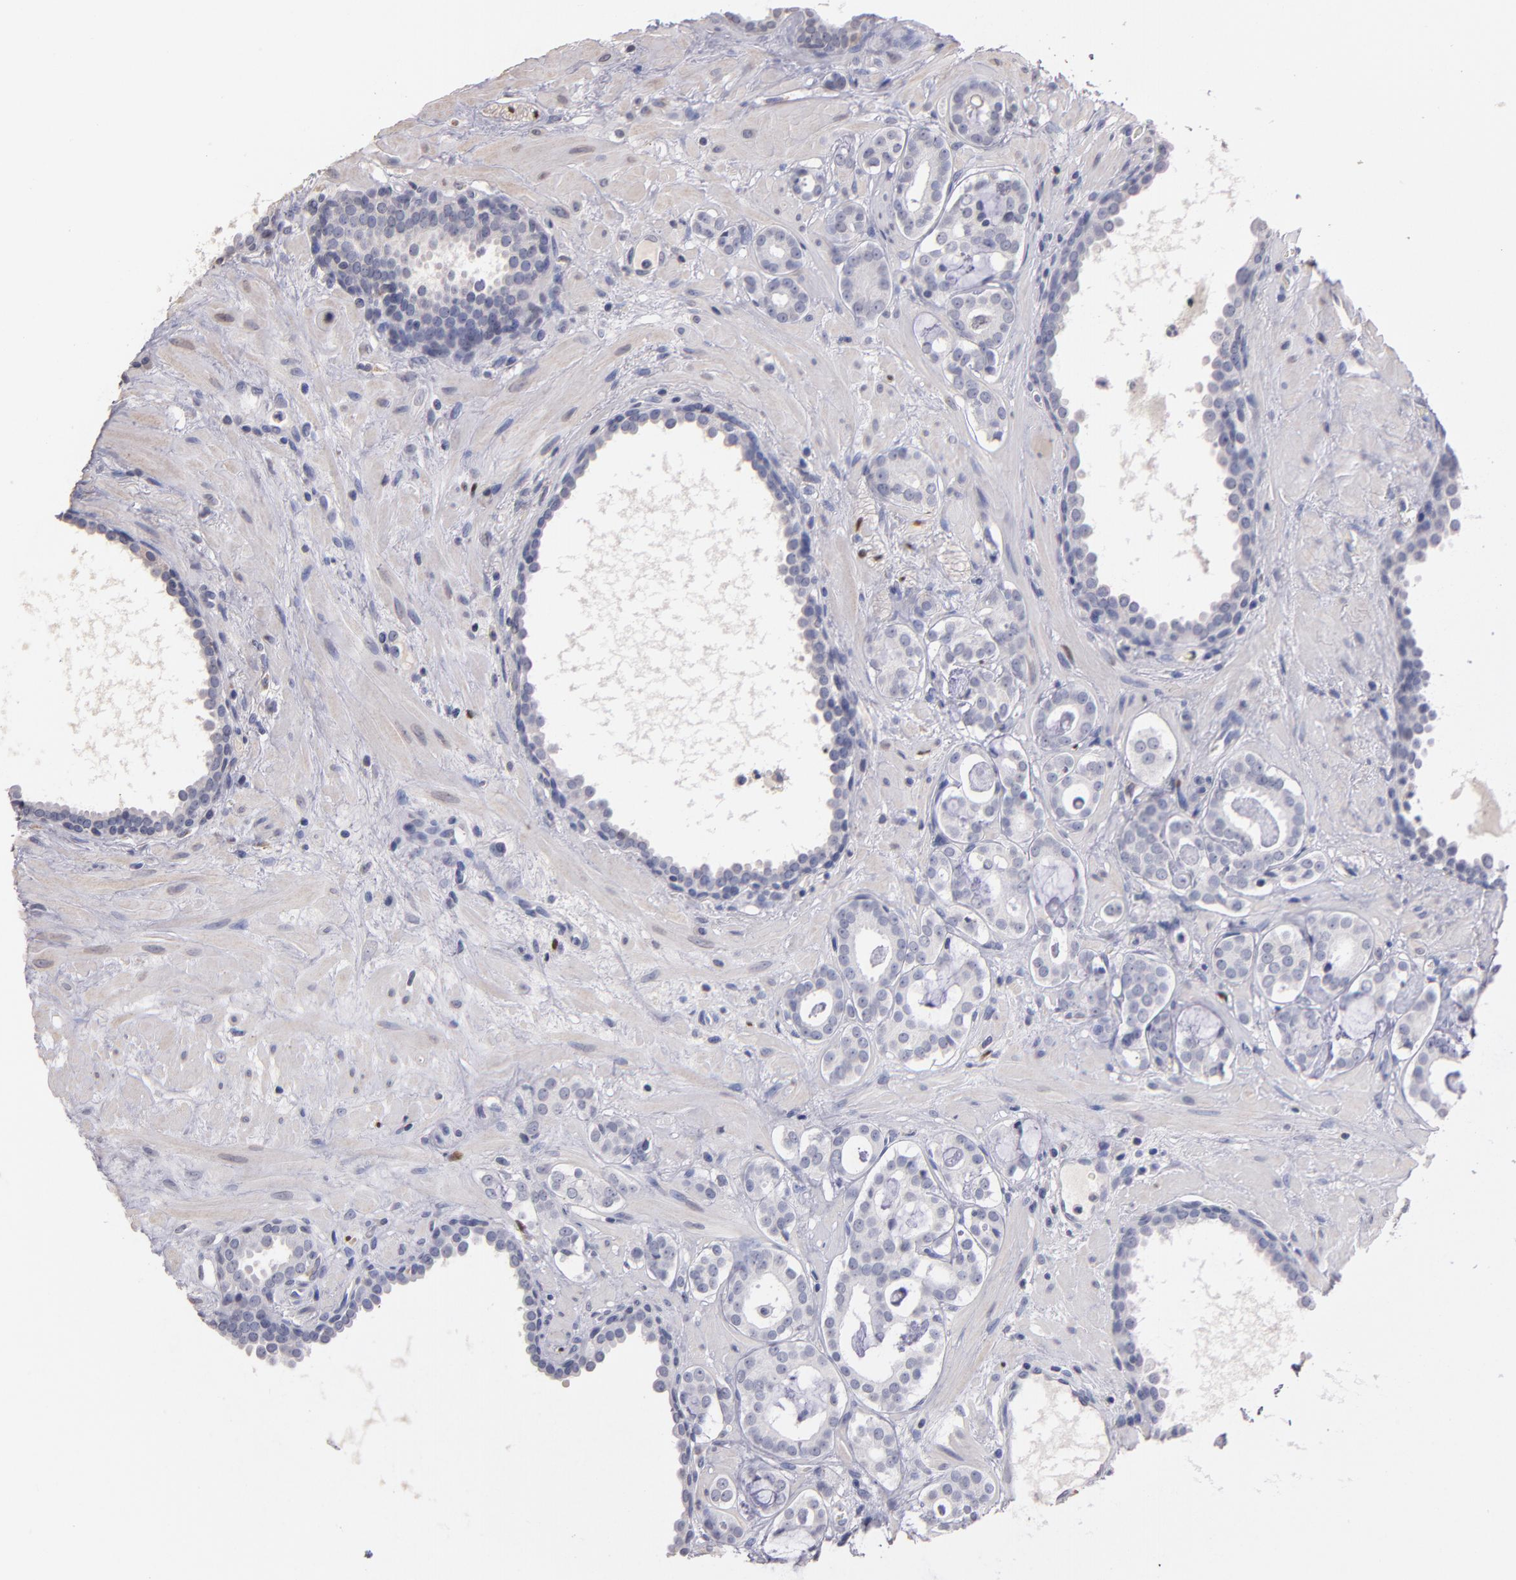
{"staining": {"intensity": "negative", "quantity": "none", "location": "none"}, "tissue": "prostate cancer", "cell_type": "Tumor cells", "image_type": "cancer", "snomed": [{"axis": "morphology", "description": "Adenocarcinoma, Low grade"}, {"axis": "topography", "description": "Prostate"}], "caption": "Tumor cells are negative for protein expression in human prostate low-grade adenocarcinoma.", "gene": "SOX10", "patient": {"sex": "male", "age": 57}}